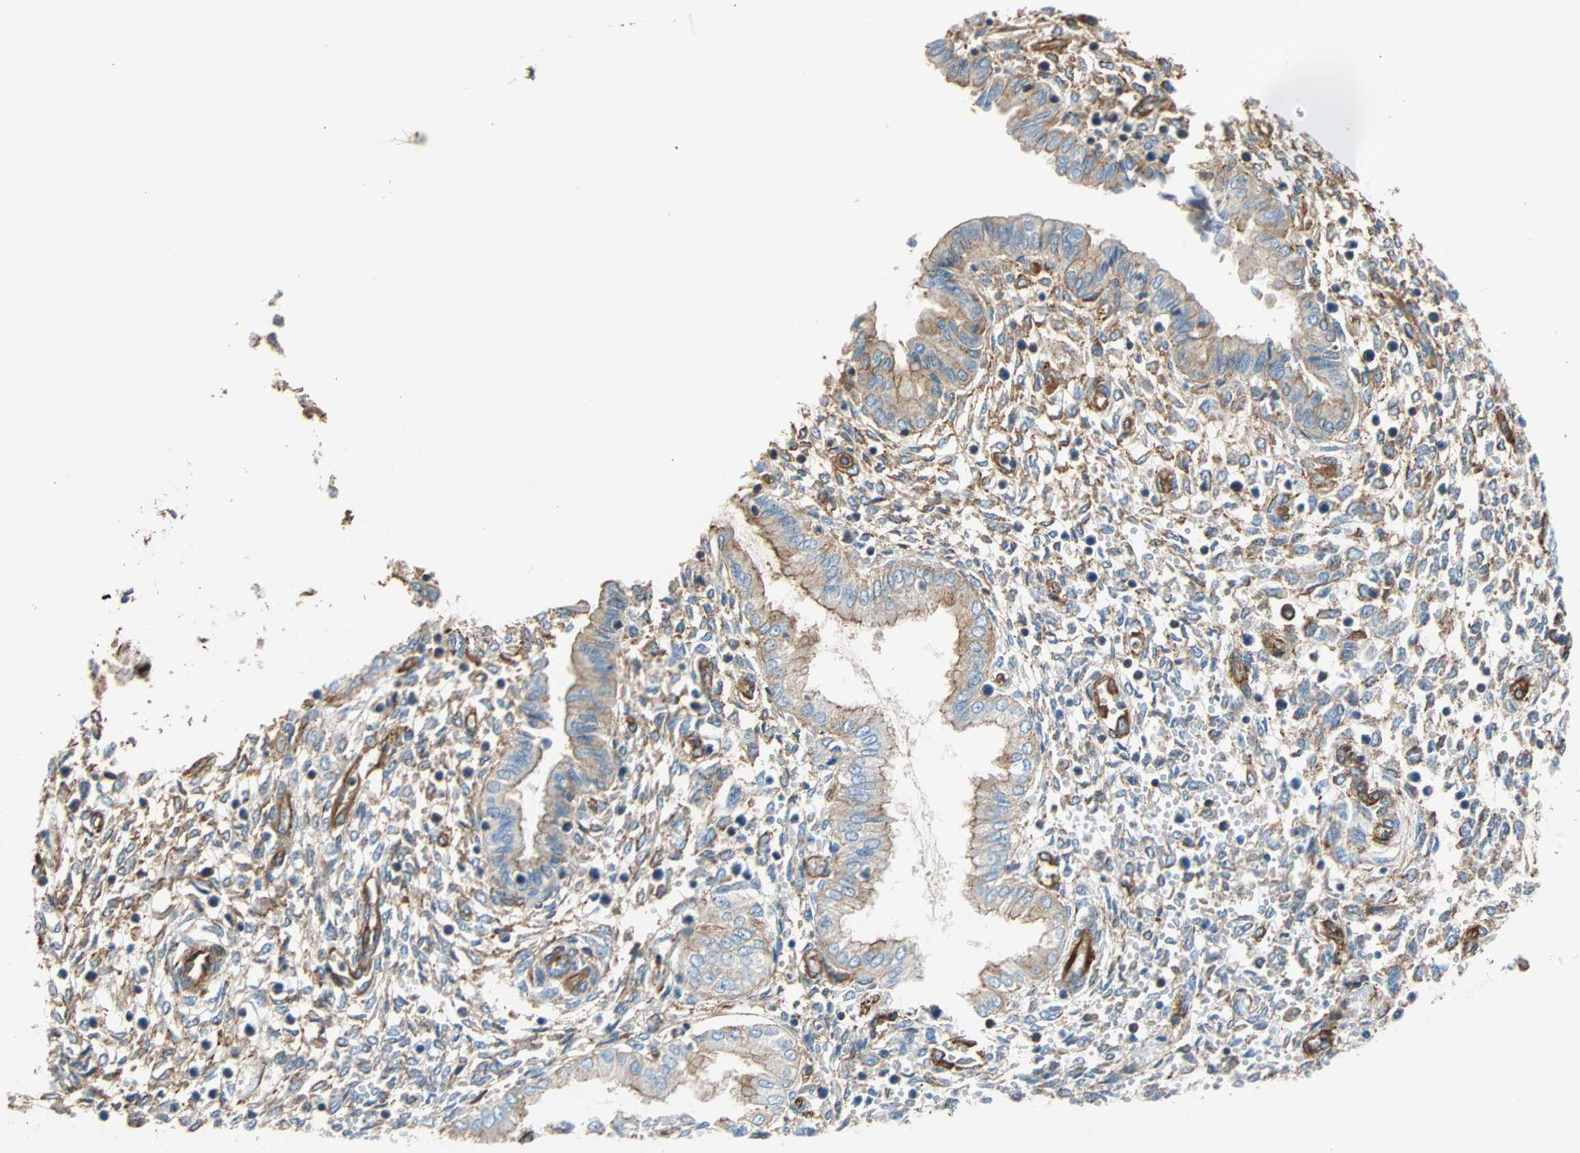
{"staining": {"intensity": "weak", "quantity": "<25%", "location": "cytoplasmic/membranous"}, "tissue": "endometrium", "cell_type": "Cells in endometrial stroma", "image_type": "normal", "snomed": [{"axis": "morphology", "description": "Normal tissue, NOS"}, {"axis": "topography", "description": "Endometrium"}], "caption": "Image shows no significant protein expression in cells in endometrial stroma of normal endometrium. The staining was performed using DAB to visualize the protein expression in brown, while the nuclei were stained in blue with hematoxylin (Magnification: 20x).", "gene": "GALNT10", "patient": {"sex": "female", "age": 33}}